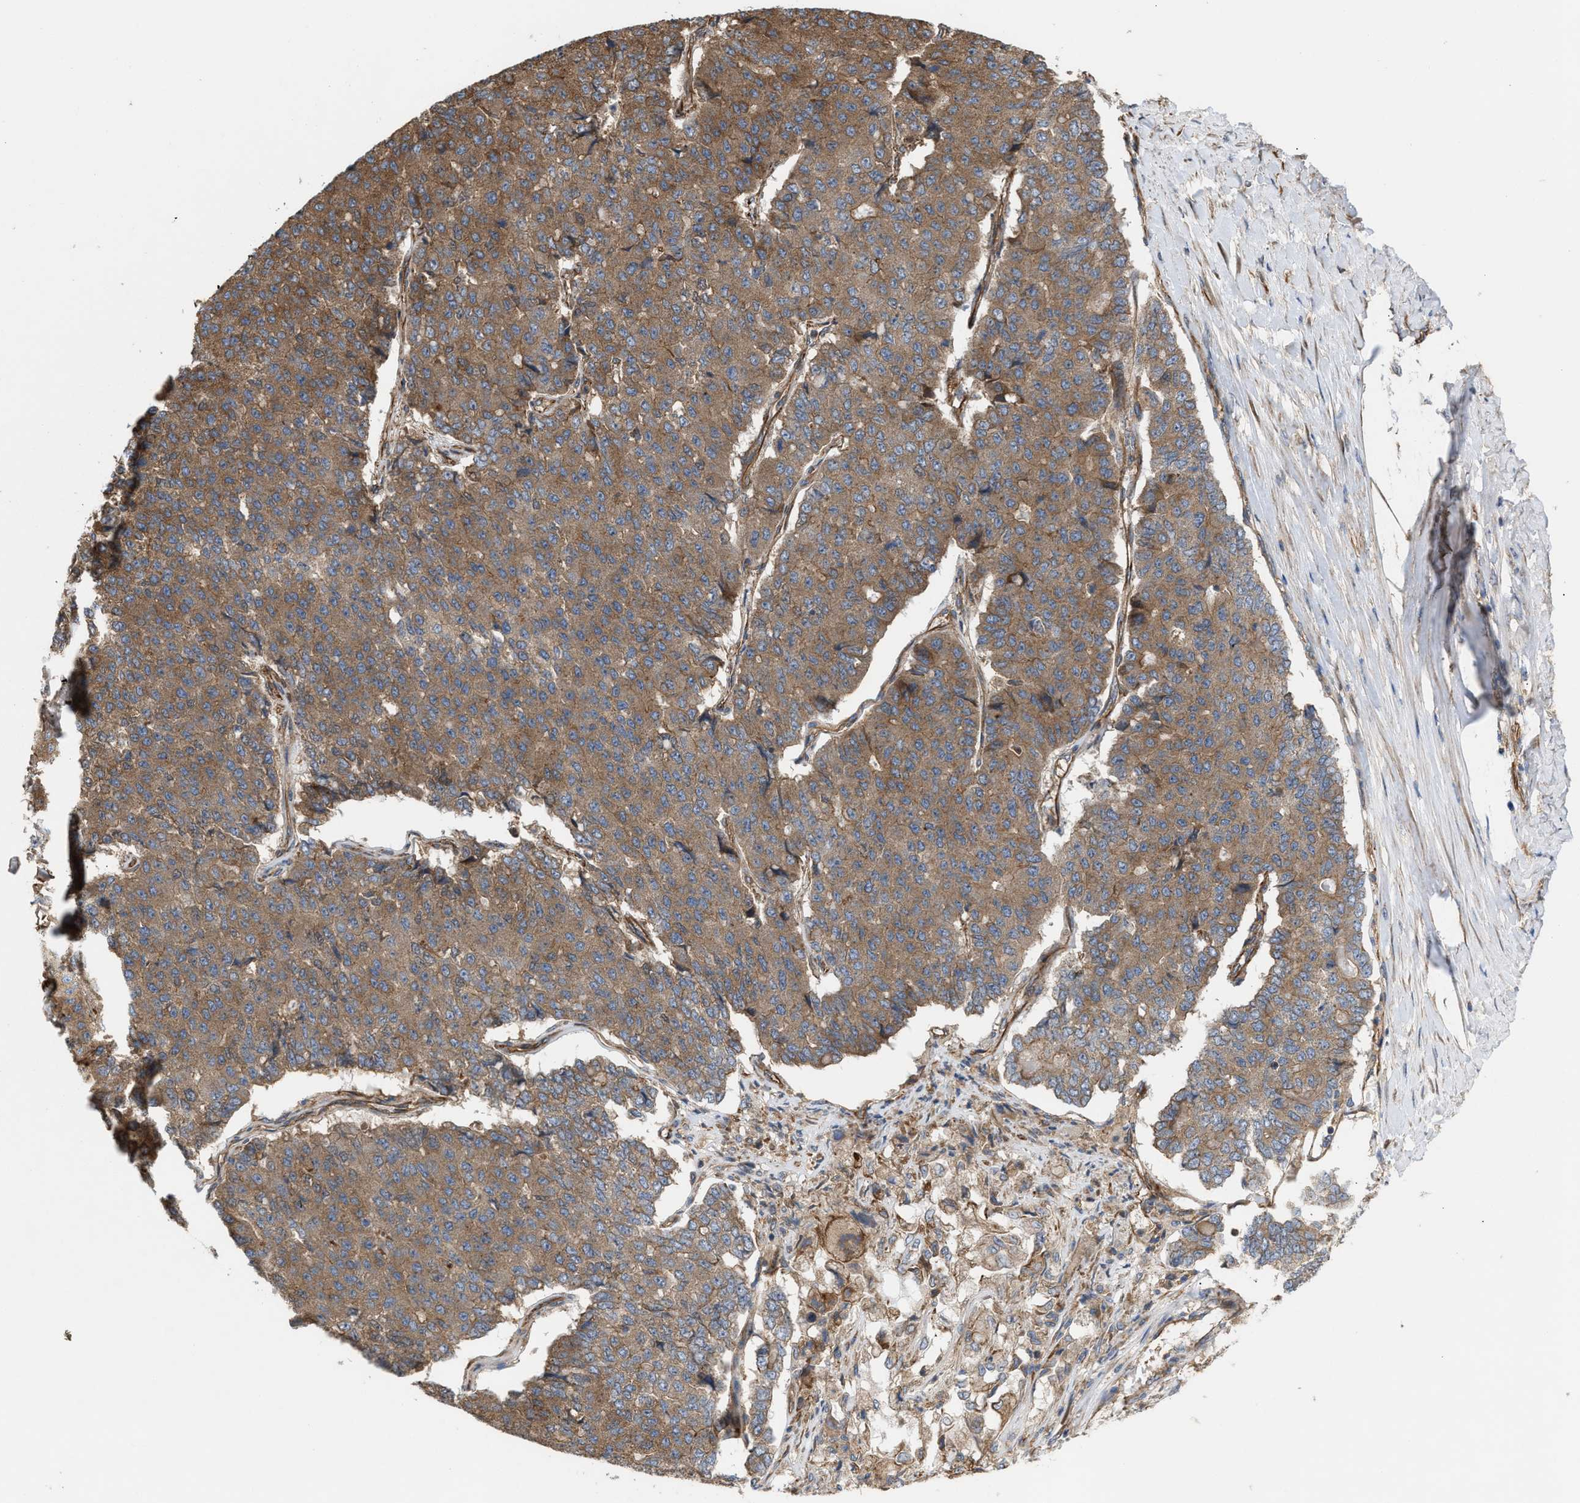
{"staining": {"intensity": "moderate", "quantity": ">75%", "location": "cytoplasmic/membranous"}, "tissue": "pancreatic cancer", "cell_type": "Tumor cells", "image_type": "cancer", "snomed": [{"axis": "morphology", "description": "Adenocarcinoma, NOS"}, {"axis": "topography", "description": "Pancreas"}], "caption": "A brown stain highlights moderate cytoplasmic/membranous staining of a protein in adenocarcinoma (pancreatic) tumor cells.", "gene": "EPS15L1", "patient": {"sex": "male", "age": 50}}